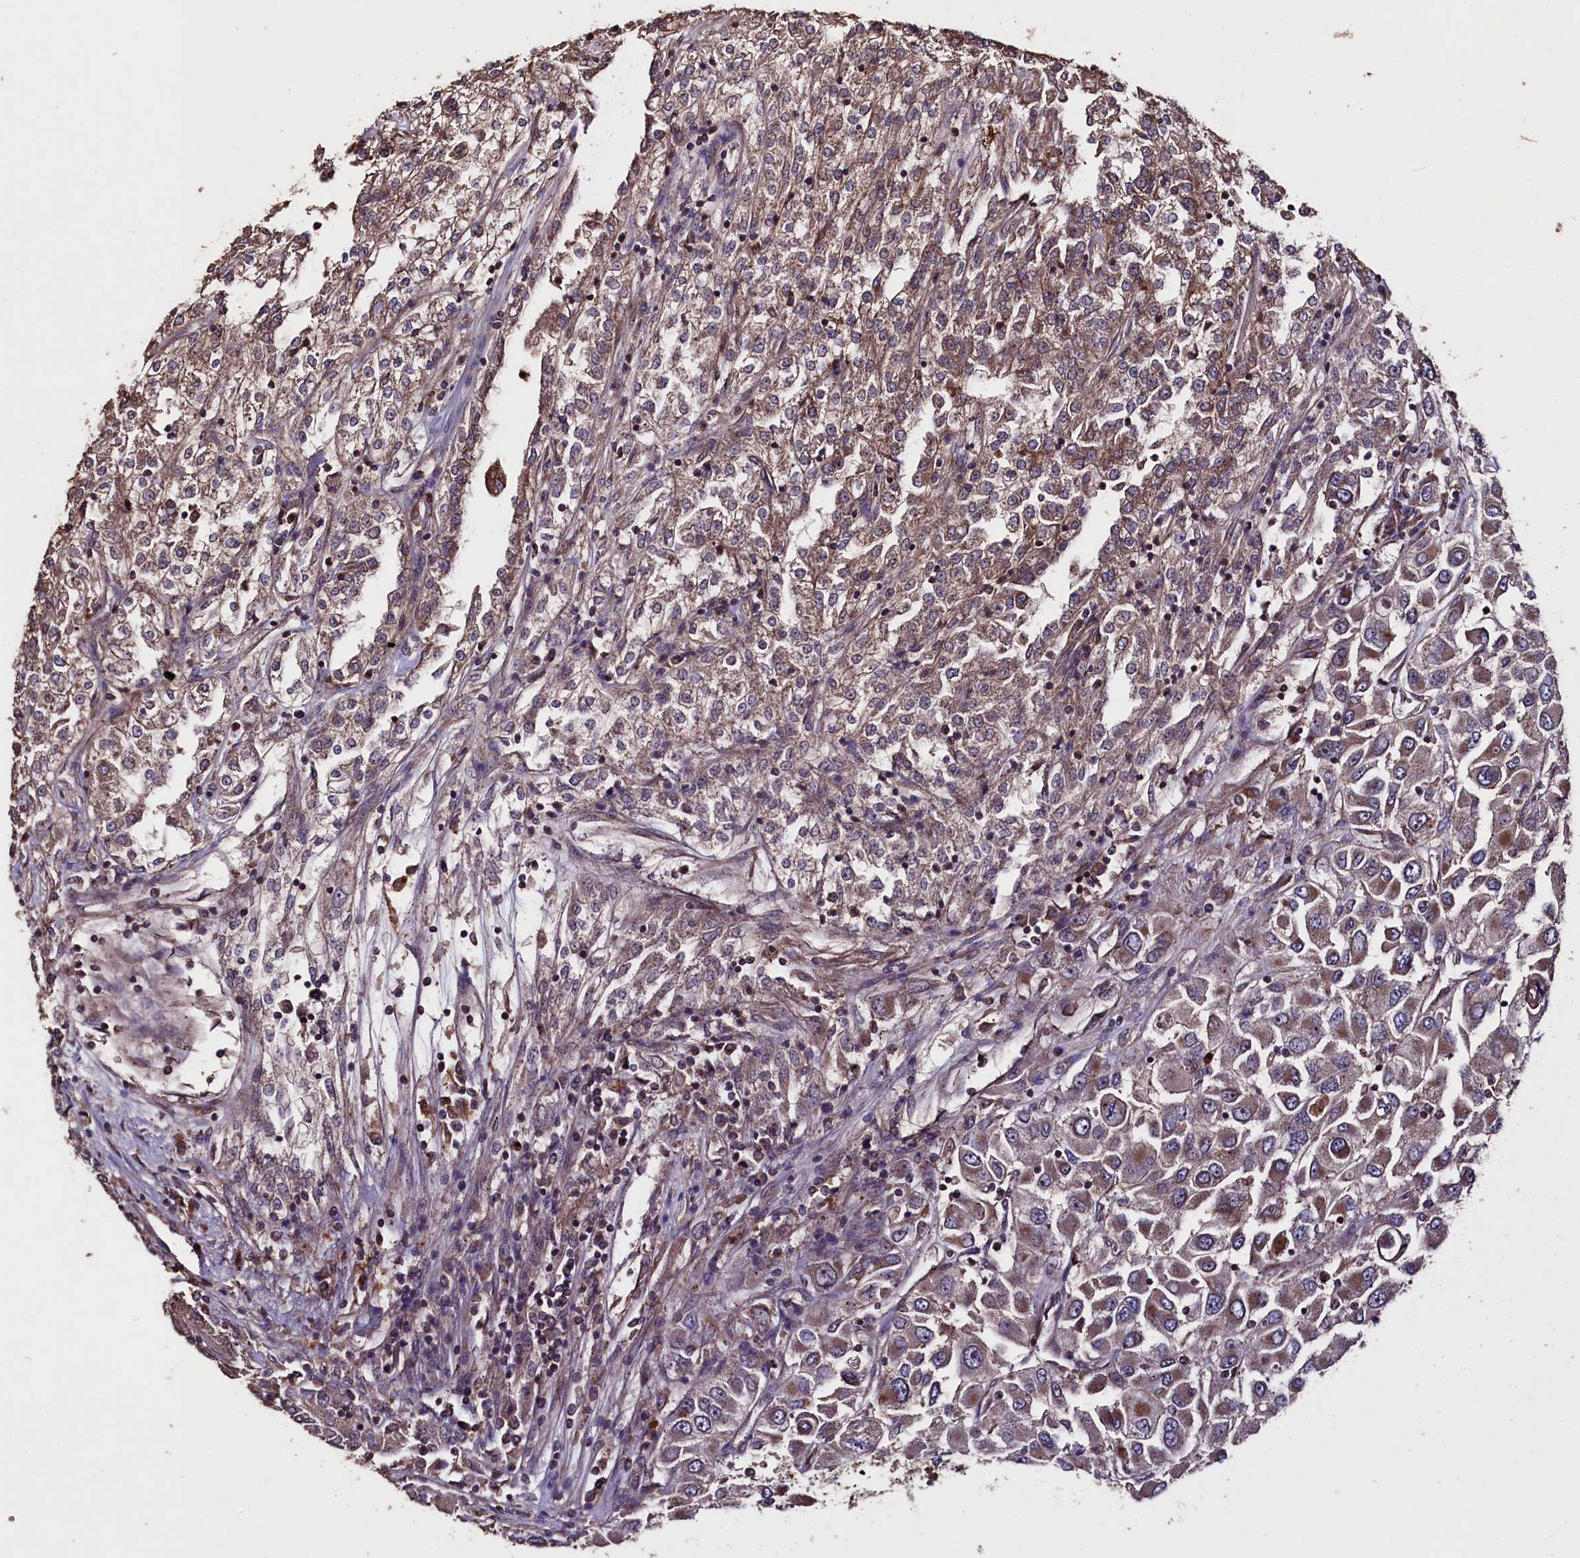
{"staining": {"intensity": "moderate", "quantity": ">75%", "location": "cytoplasmic/membranous"}, "tissue": "renal cancer", "cell_type": "Tumor cells", "image_type": "cancer", "snomed": [{"axis": "morphology", "description": "Adenocarcinoma, NOS"}, {"axis": "topography", "description": "Kidney"}], "caption": "Immunohistochemistry micrograph of neoplastic tissue: adenocarcinoma (renal) stained using immunohistochemistry (IHC) displays medium levels of moderate protein expression localized specifically in the cytoplasmic/membranous of tumor cells, appearing as a cytoplasmic/membranous brown color.", "gene": "MYO1H", "patient": {"sex": "female", "age": 52}}